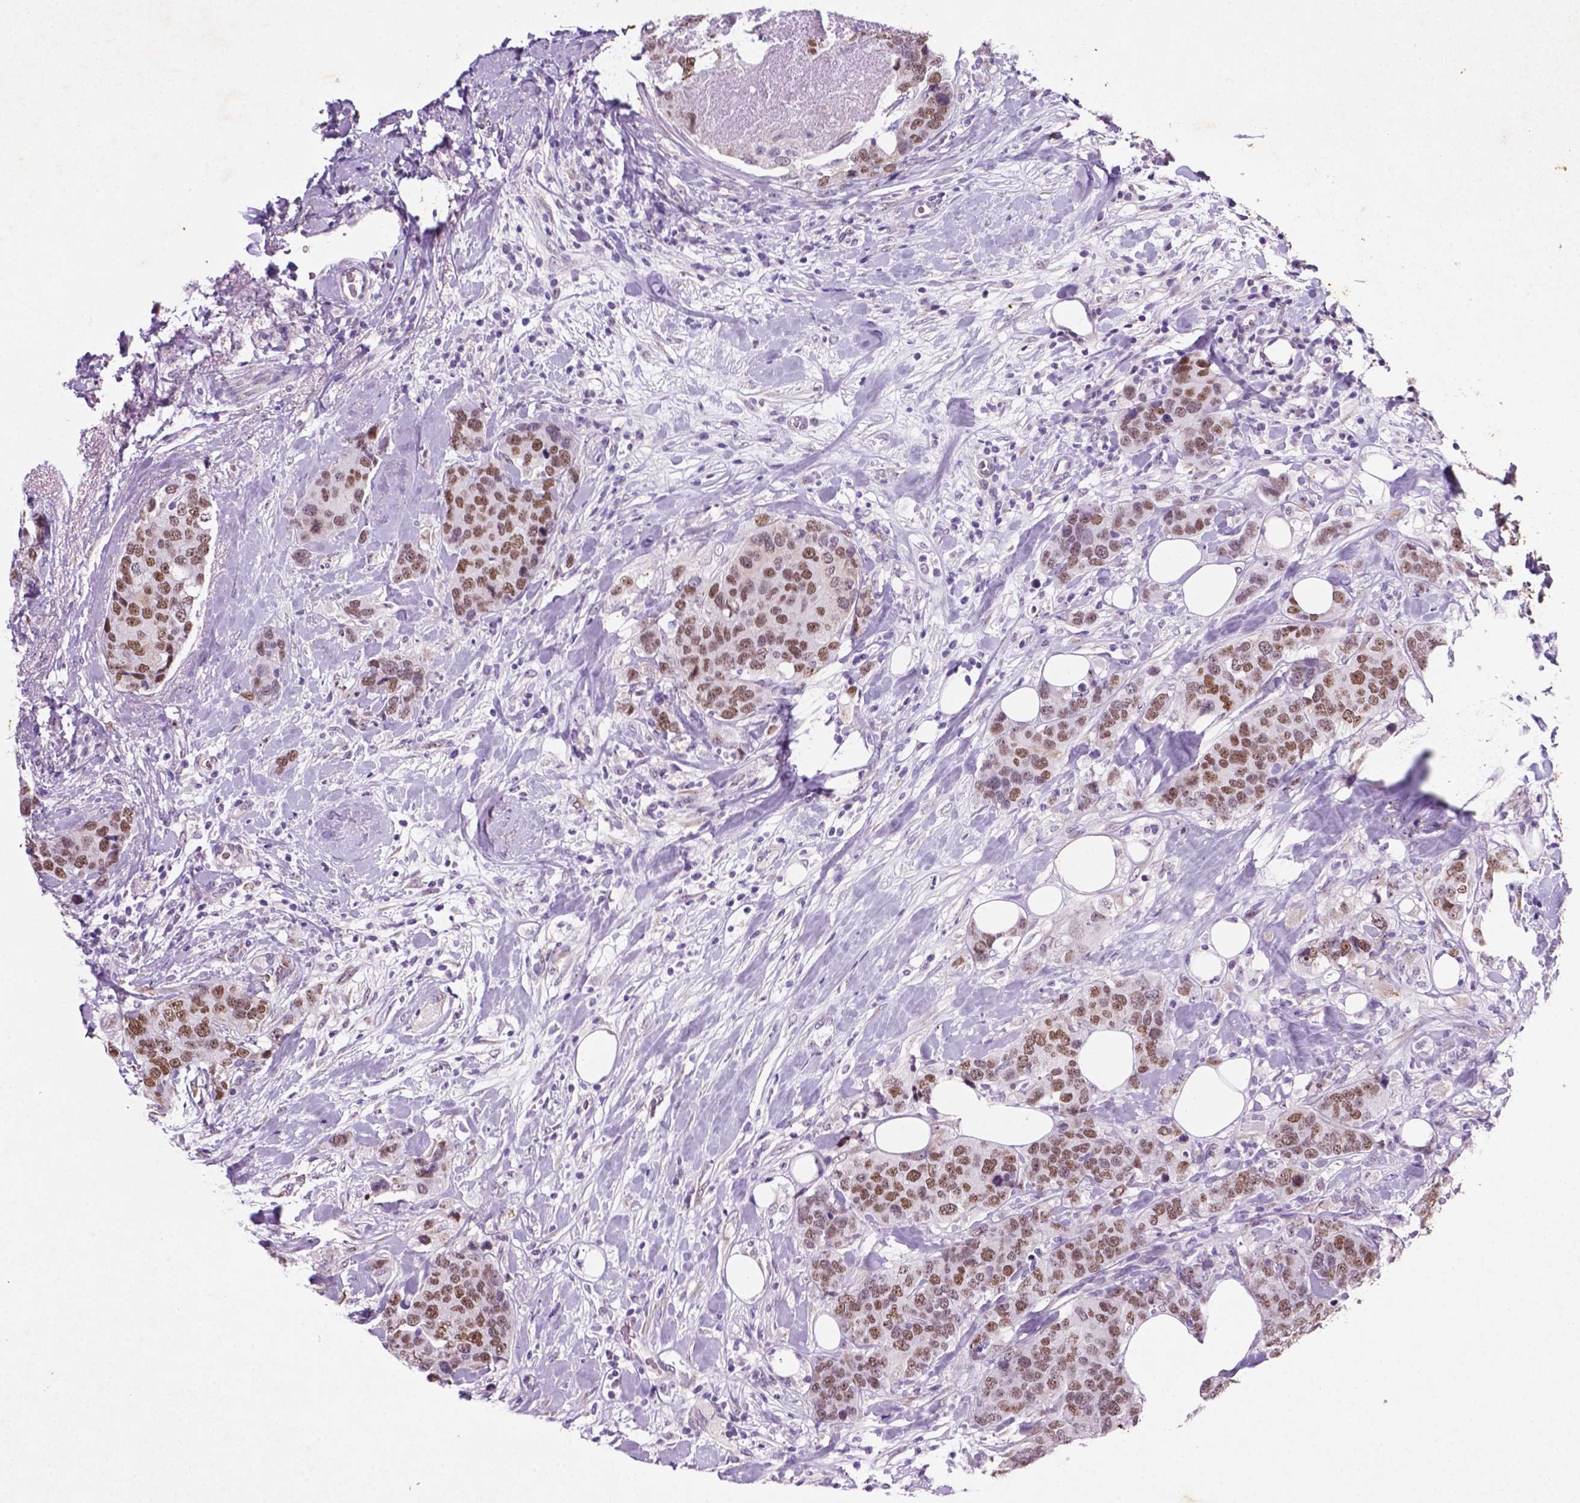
{"staining": {"intensity": "moderate", "quantity": ">75%", "location": "nuclear"}, "tissue": "breast cancer", "cell_type": "Tumor cells", "image_type": "cancer", "snomed": [{"axis": "morphology", "description": "Lobular carcinoma"}, {"axis": "topography", "description": "Breast"}], "caption": "Moderate nuclear positivity is present in about >75% of tumor cells in lobular carcinoma (breast). (DAB IHC, brown staining for protein, blue staining for nuclei).", "gene": "C18orf21", "patient": {"sex": "female", "age": 59}}